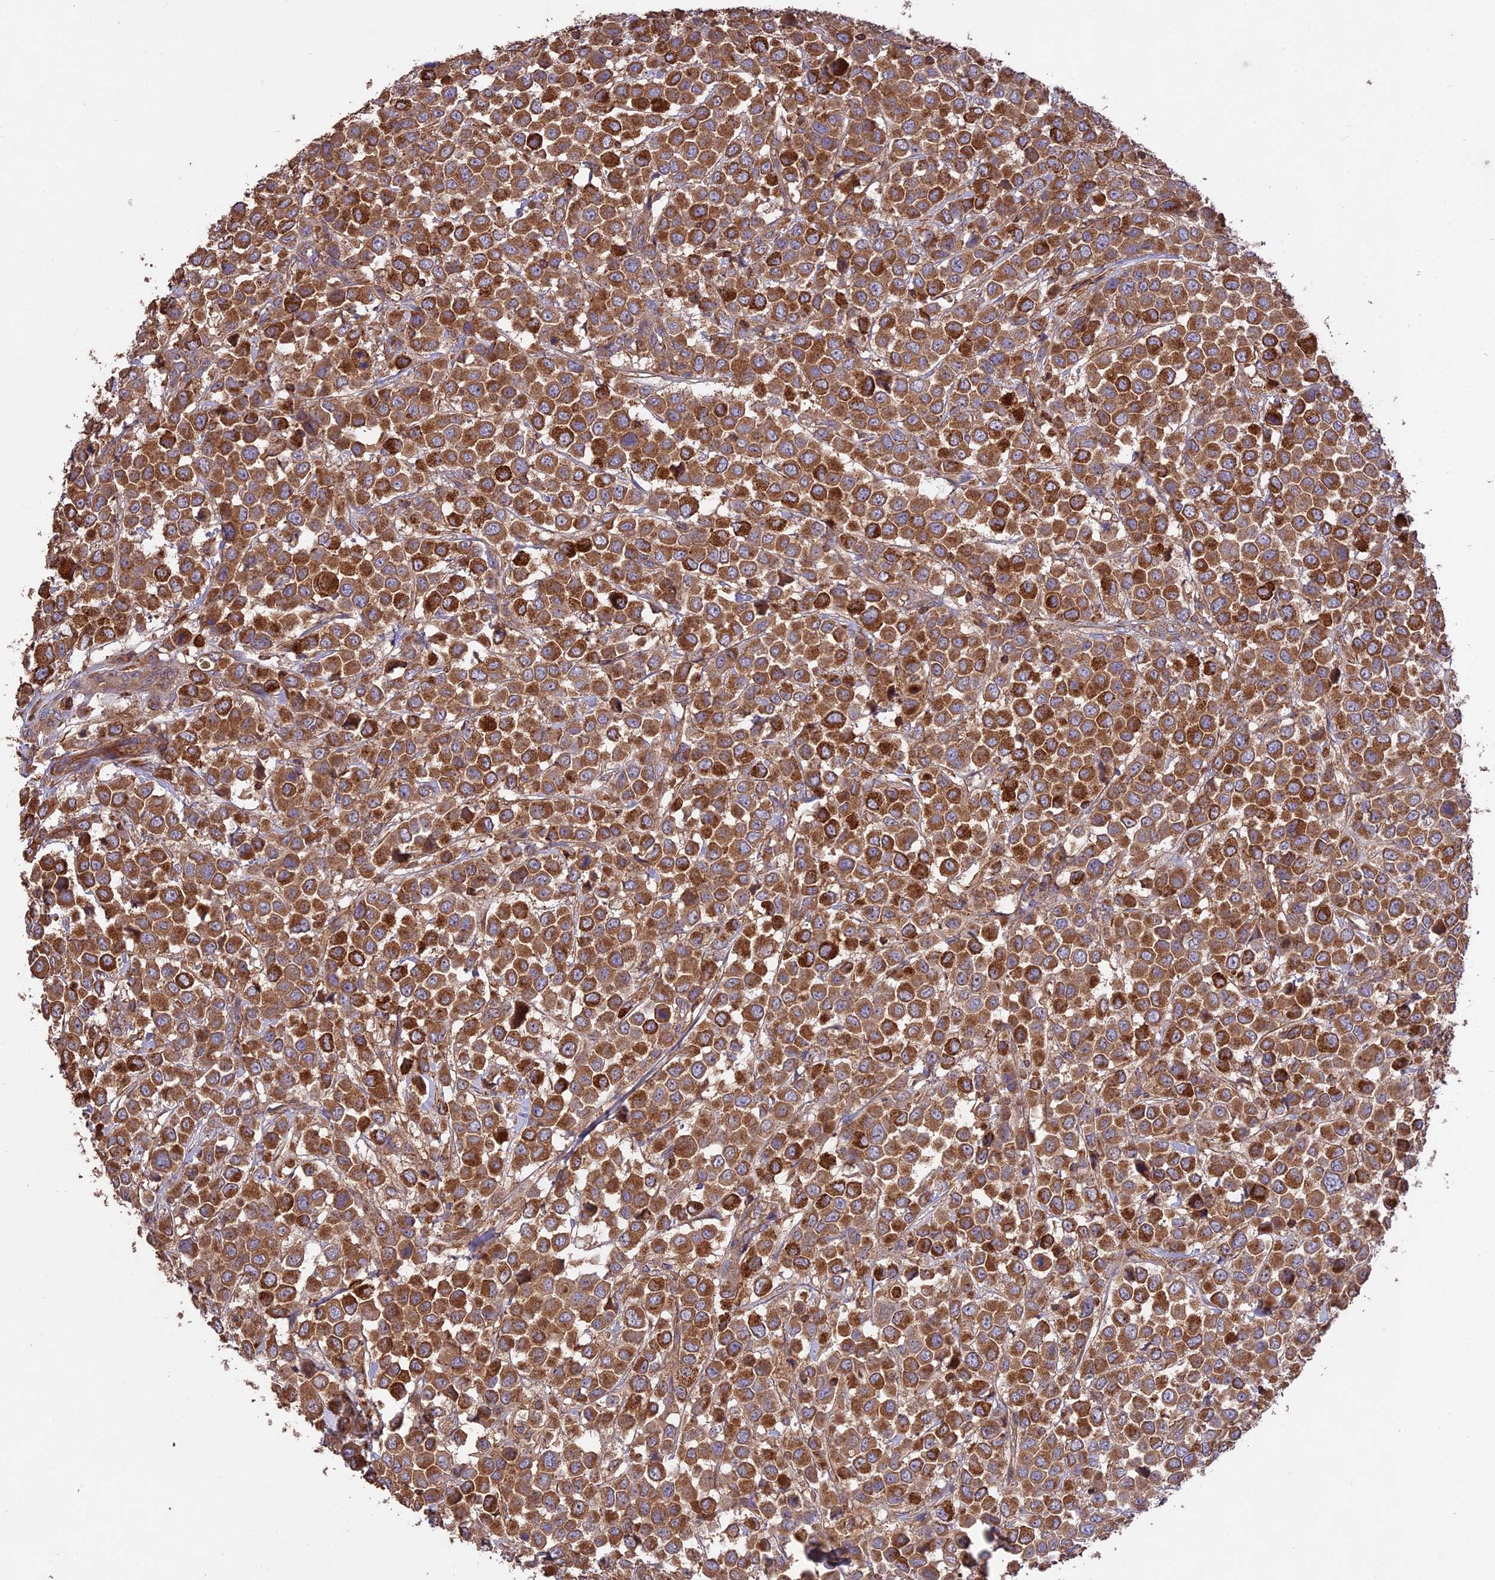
{"staining": {"intensity": "strong", "quantity": ">75%", "location": "cytoplasmic/membranous"}, "tissue": "breast cancer", "cell_type": "Tumor cells", "image_type": "cancer", "snomed": [{"axis": "morphology", "description": "Duct carcinoma"}, {"axis": "topography", "description": "Breast"}], "caption": "Immunohistochemical staining of breast invasive ductal carcinoma reveals high levels of strong cytoplasmic/membranous protein positivity in about >75% of tumor cells.", "gene": "NUDT8", "patient": {"sex": "female", "age": 61}}